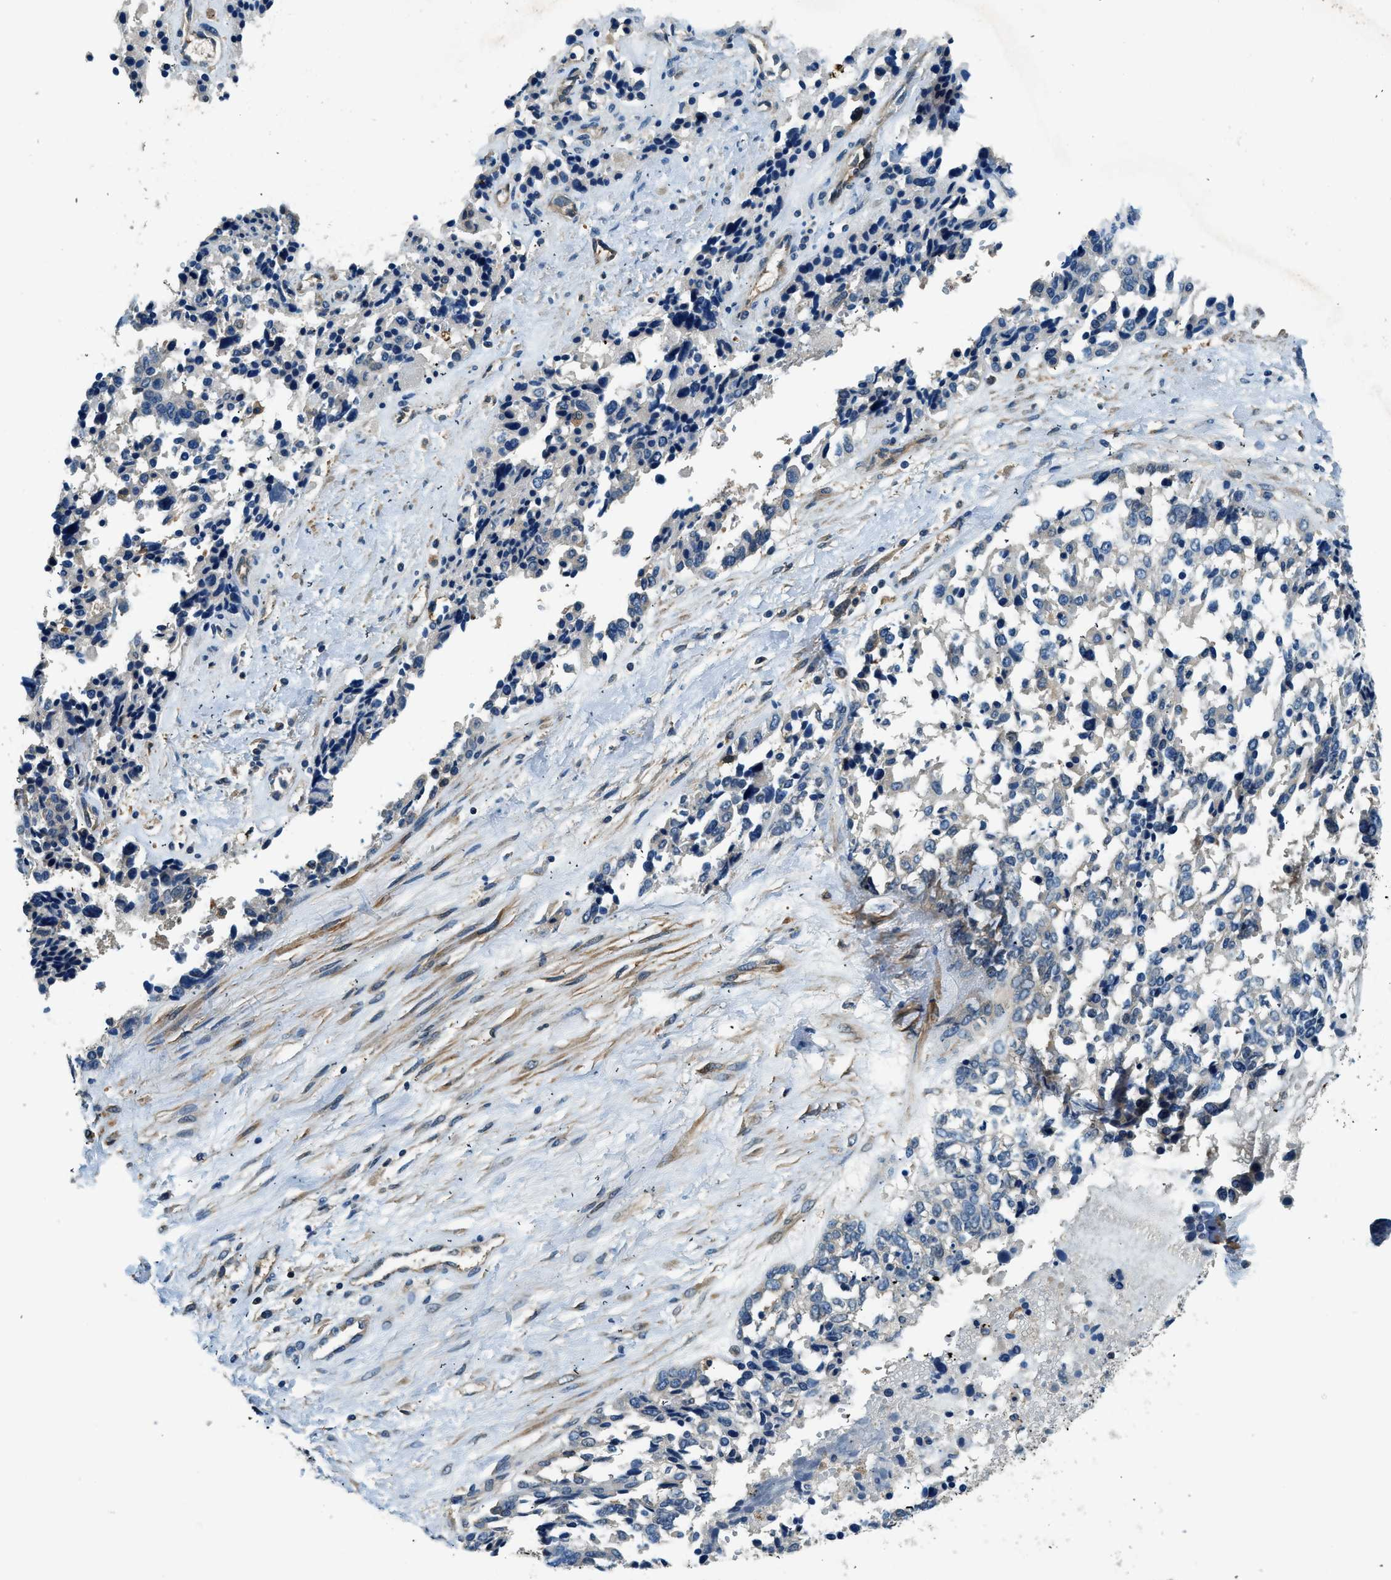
{"staining": {"intensity": "negative", "quantity": "none", "location": "none"}, "tissue": "ovarian cancer", "cell_type": "Tumor cells", "image_type": "cancer", "snomed": [{"axis": "morphology", "description": "Cystadenocarcinoma, serous, NOS"}, {"axis": "topography", "description": "Ovary"}], "caption": "Tumor cells are negative for brown protein staining in ovarian serous cystadenocarcinoma. (DAB immunohistochemistry (IHC) with hematoxylin counter stain).", "gene": "SLC19A2", "patient": {"sex": "female", "age": 44}}